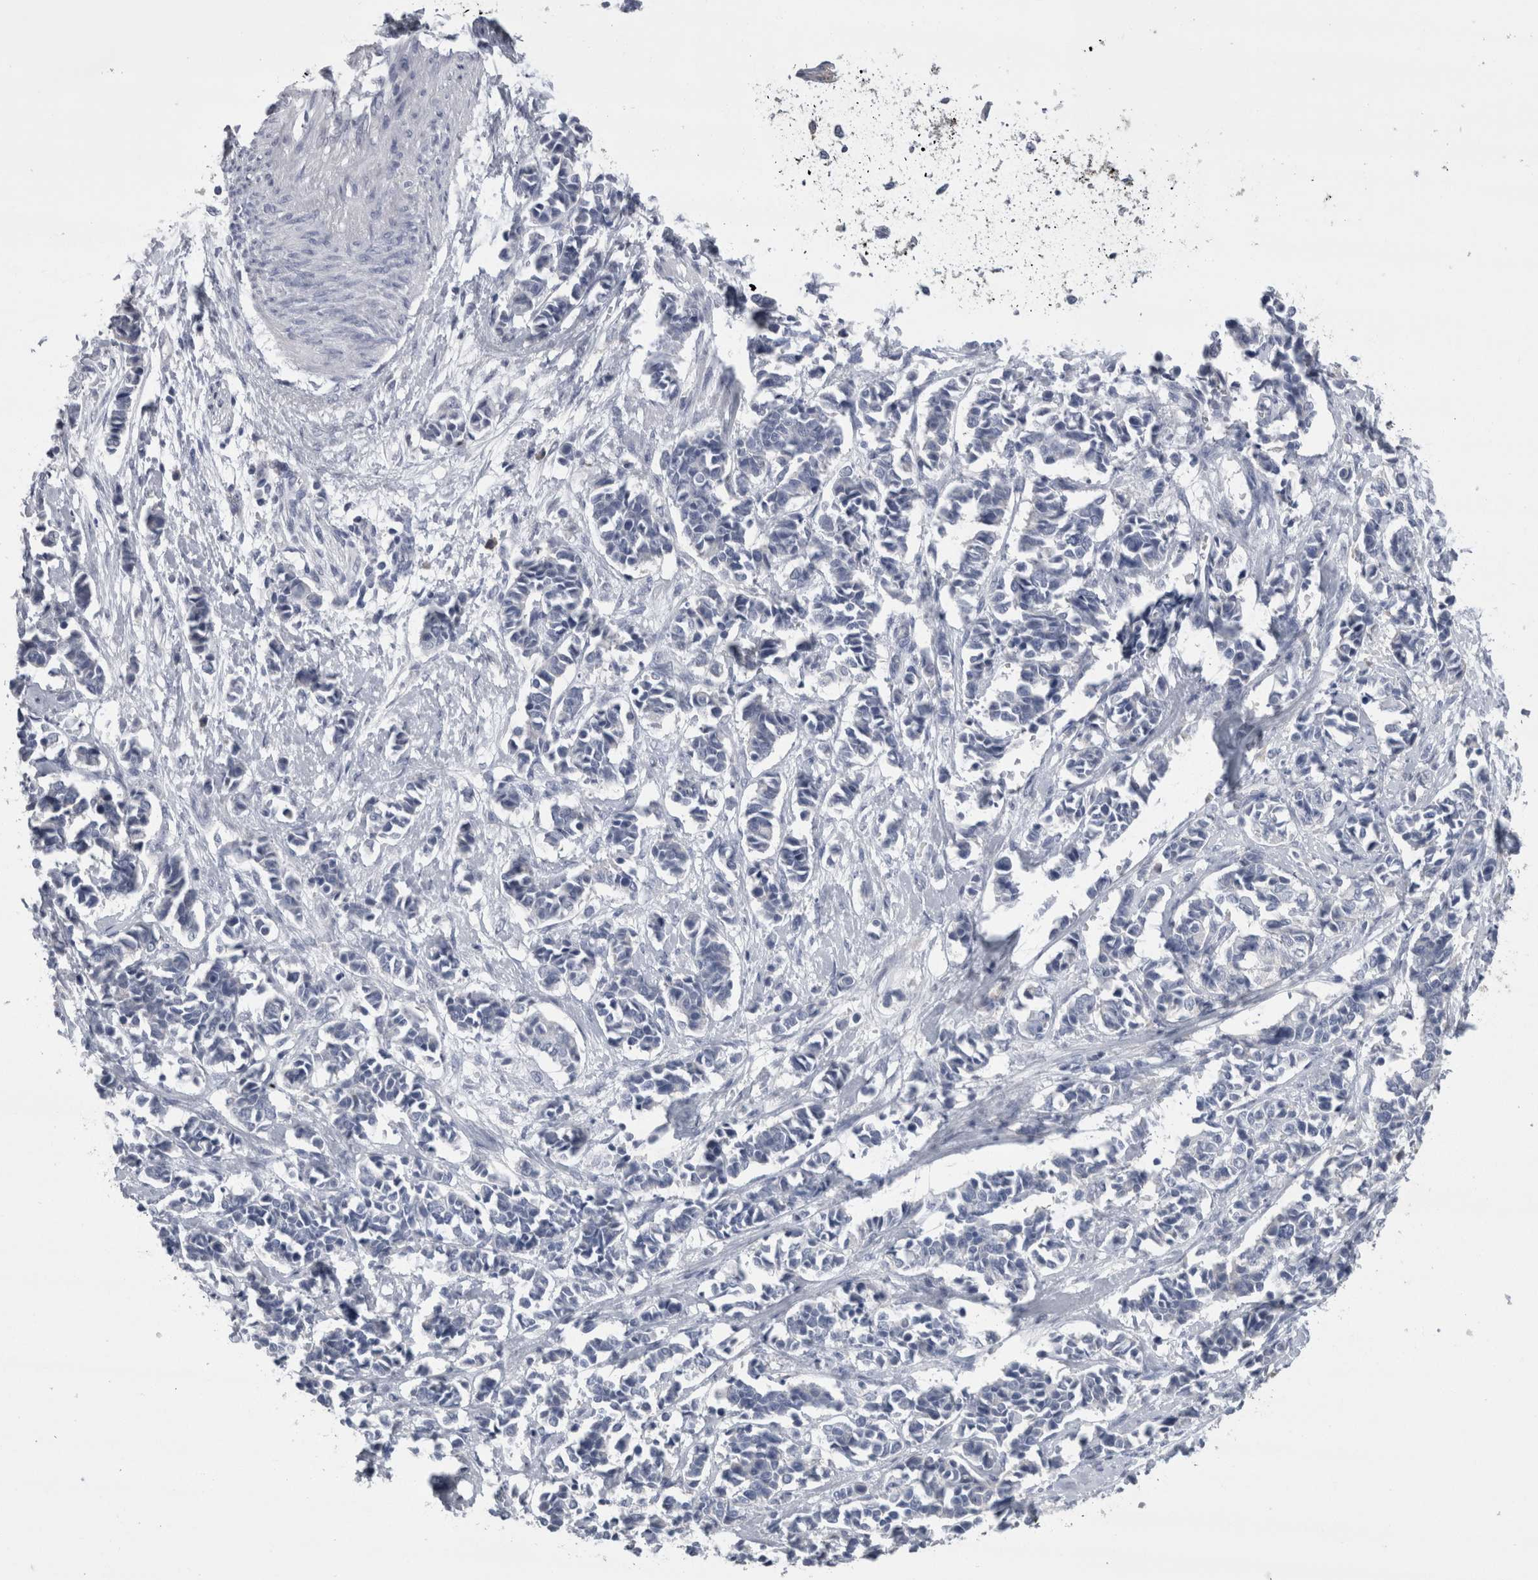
{"staining": {"intensity": "negative", "quantity": "none", "location": "none"}, "tissue": "cervical cancer", "cell_type": "Tumor cells", "image_type": "cancer", "snomed": [{"axis": "morphology", "description": "Normal tissue, NOS"}, {"axis": "morphology", "description": "Squamous cell carcinoma, NOS"}, {"axis": "topography", "description": "Cervix"}], "caption": "High power microscopy micrograph of an immunohistochemistry micrograph of squamous cell carcinoma (cervical), revealing no significant positivity in tumor cells.", "gene": "REG1A", "patient": {"sex": "female", "age": 35}}